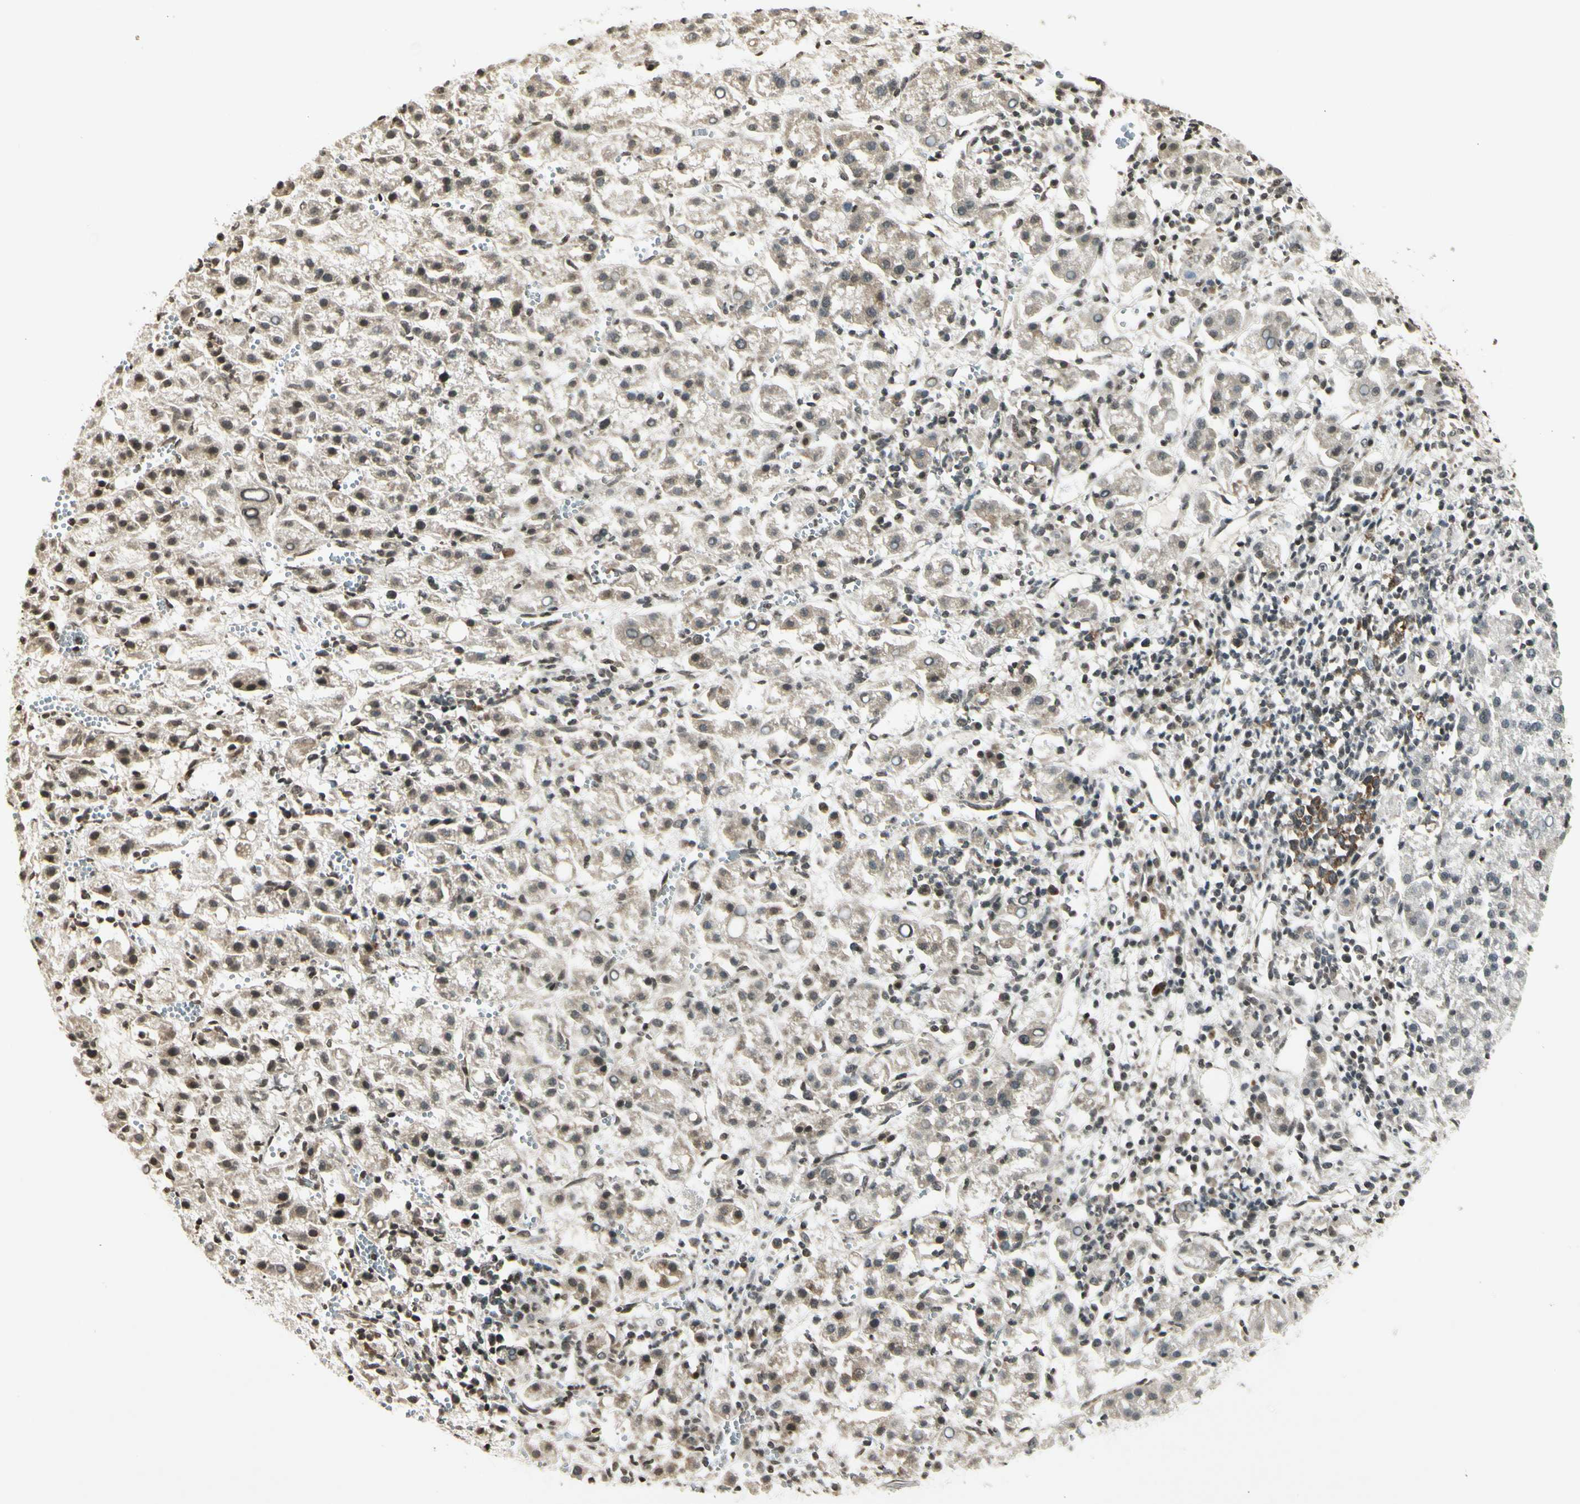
{"staining": {"intensity": "weak", "quantity": "25%-75%", "location": "cytoplasmic/membranous,nuclear"}, "tissue": "liver cancer", "cell_type": "Tumor cells", "image_type": "cancer", "snomed": [{"axis": "morphology", "description": "Carcinoma, Hepatocellular, NOS"}, {"axis": "topography", "description": "Liver"}], "caption": "Liver cancer stained with a brown dye displays weak cytoplasmic/membranous and nuclear positive expression in about 25%-75% of tumor cells.", "gene": "SMN2", "patient": {"sex": "female", "age": 58}}